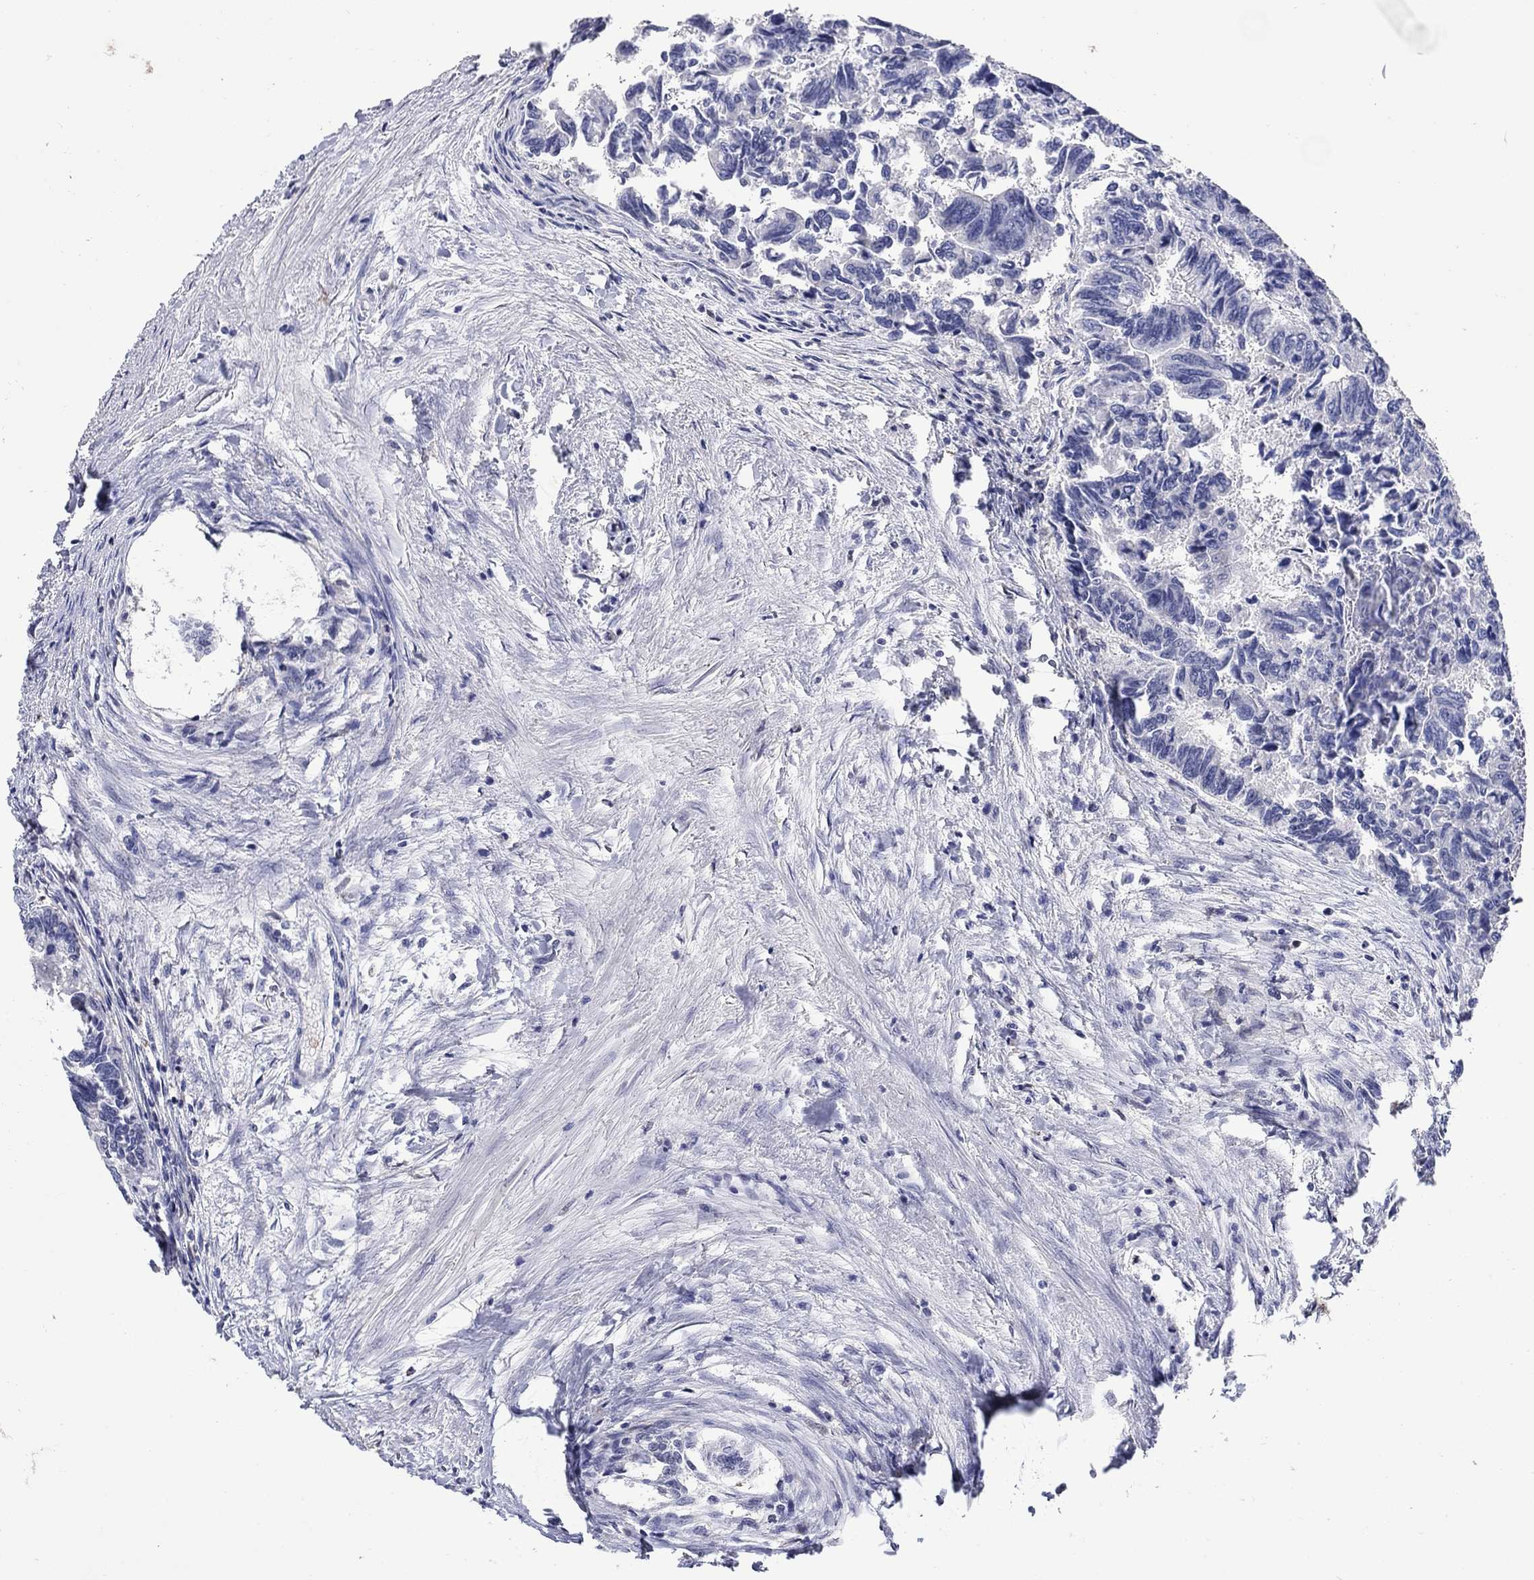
{"staining": {"intensity": "negative", "quantity": "none", "location": "none"}, "tissue": "colorectal cancer", "cell_type": "Tumor cells", "image_type": "cancer", "snomed": [{"axis": "morphology", "description": "Adenocarcinoma, NOS"}, {"axis": "topography", "description": "Colon"}], "caption": "Immunohistochemical staining of colorectal adenocarcinoma displays no significant staining in tumor cells.", "gene": "CETN1", "patient": {"sex": "female", "age": 65}}